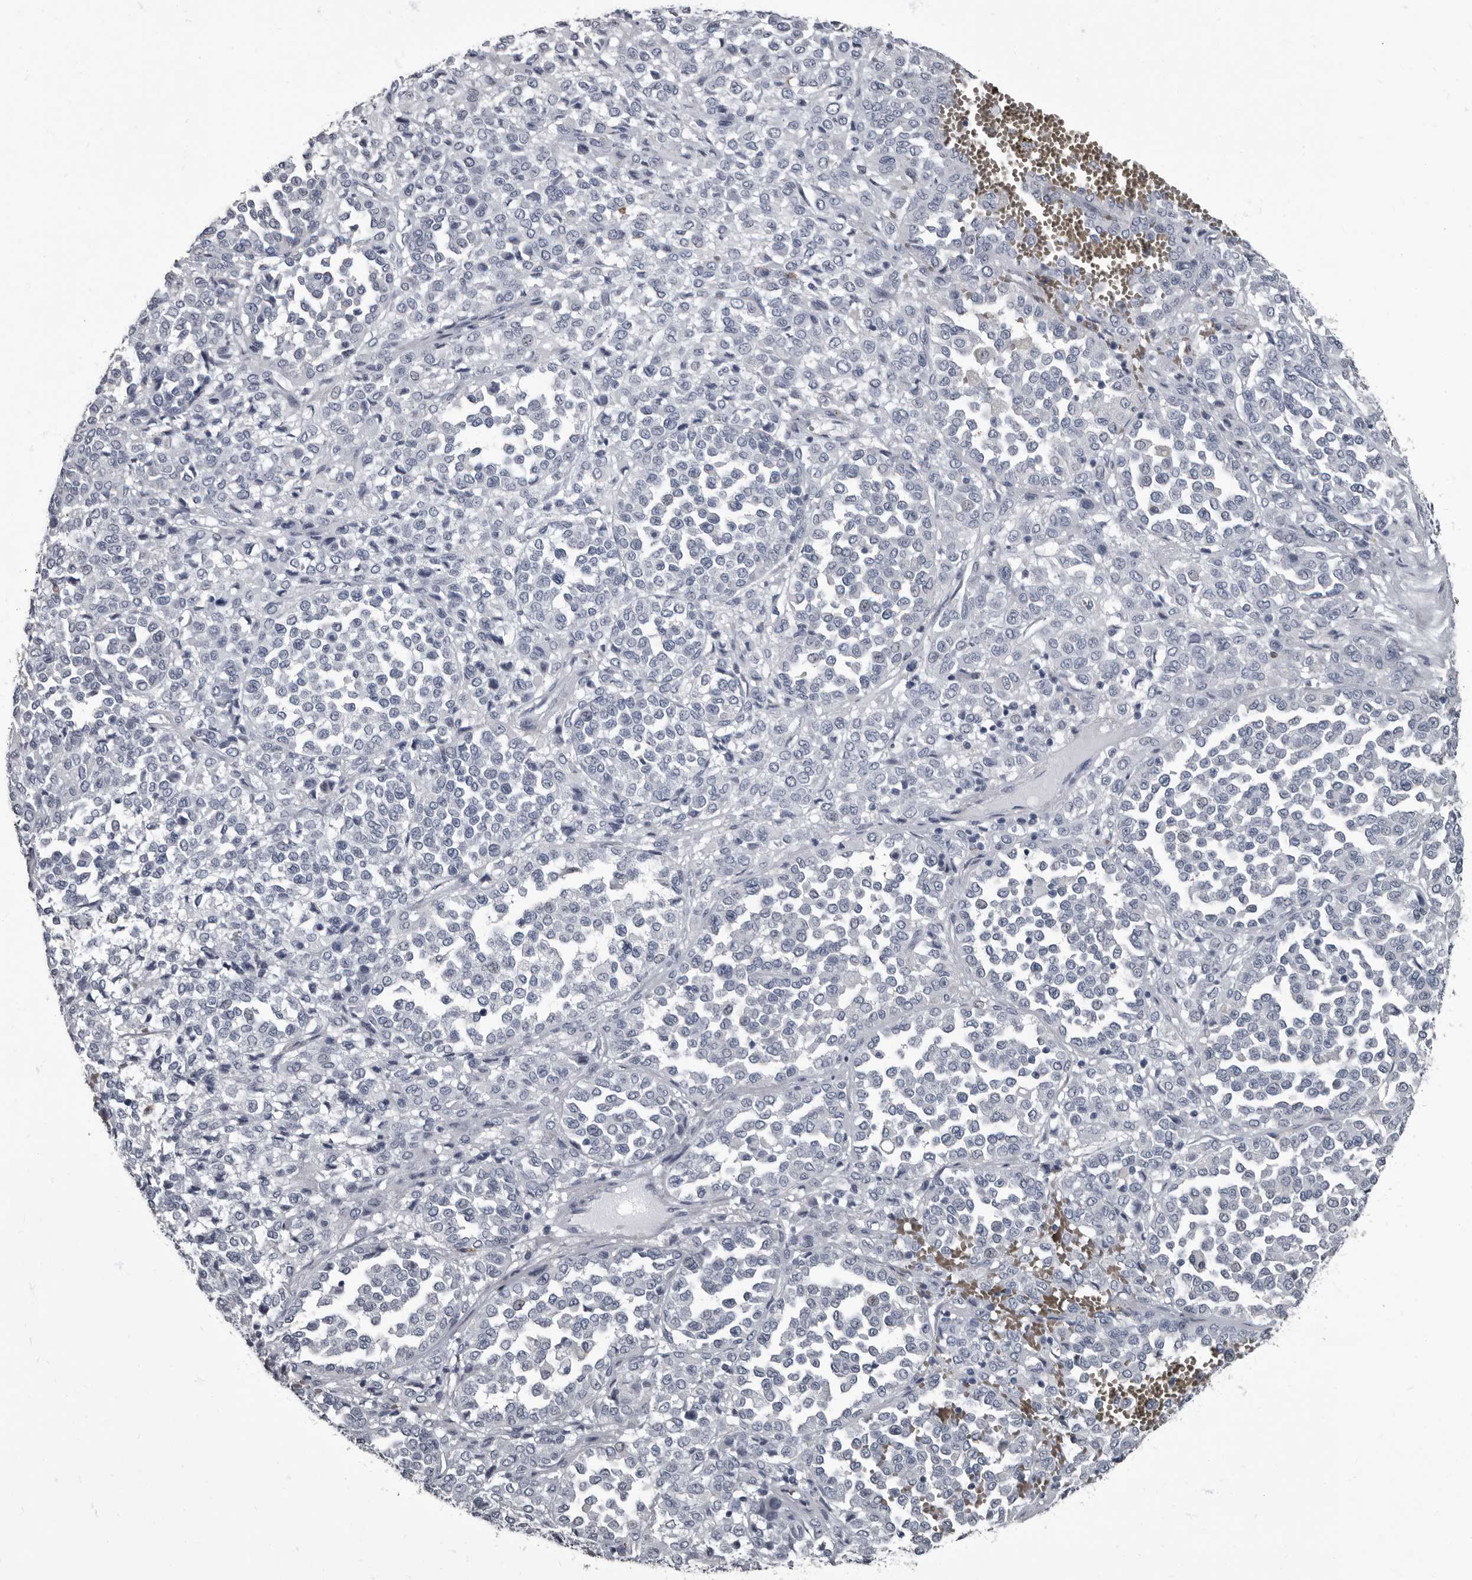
{"staining": {"intensity": "negative", "quantity": "none", "location": "none"}, "tissue": "melanoma", "cell_type": "Tumor cells", "image_type": "cancer", "snomed": [{"axis": "morphology", "description": "Malignant melanoma, Metastatic site"}, {"axis": "topography", "description": "Pancreas"}], "caption": "Human melanoma stained for a protein using immunohistochemistry demonstrates no expression in tumor cells.", "gene": "TPD52L1", "patient": {"sex": "female", "age": 30}}